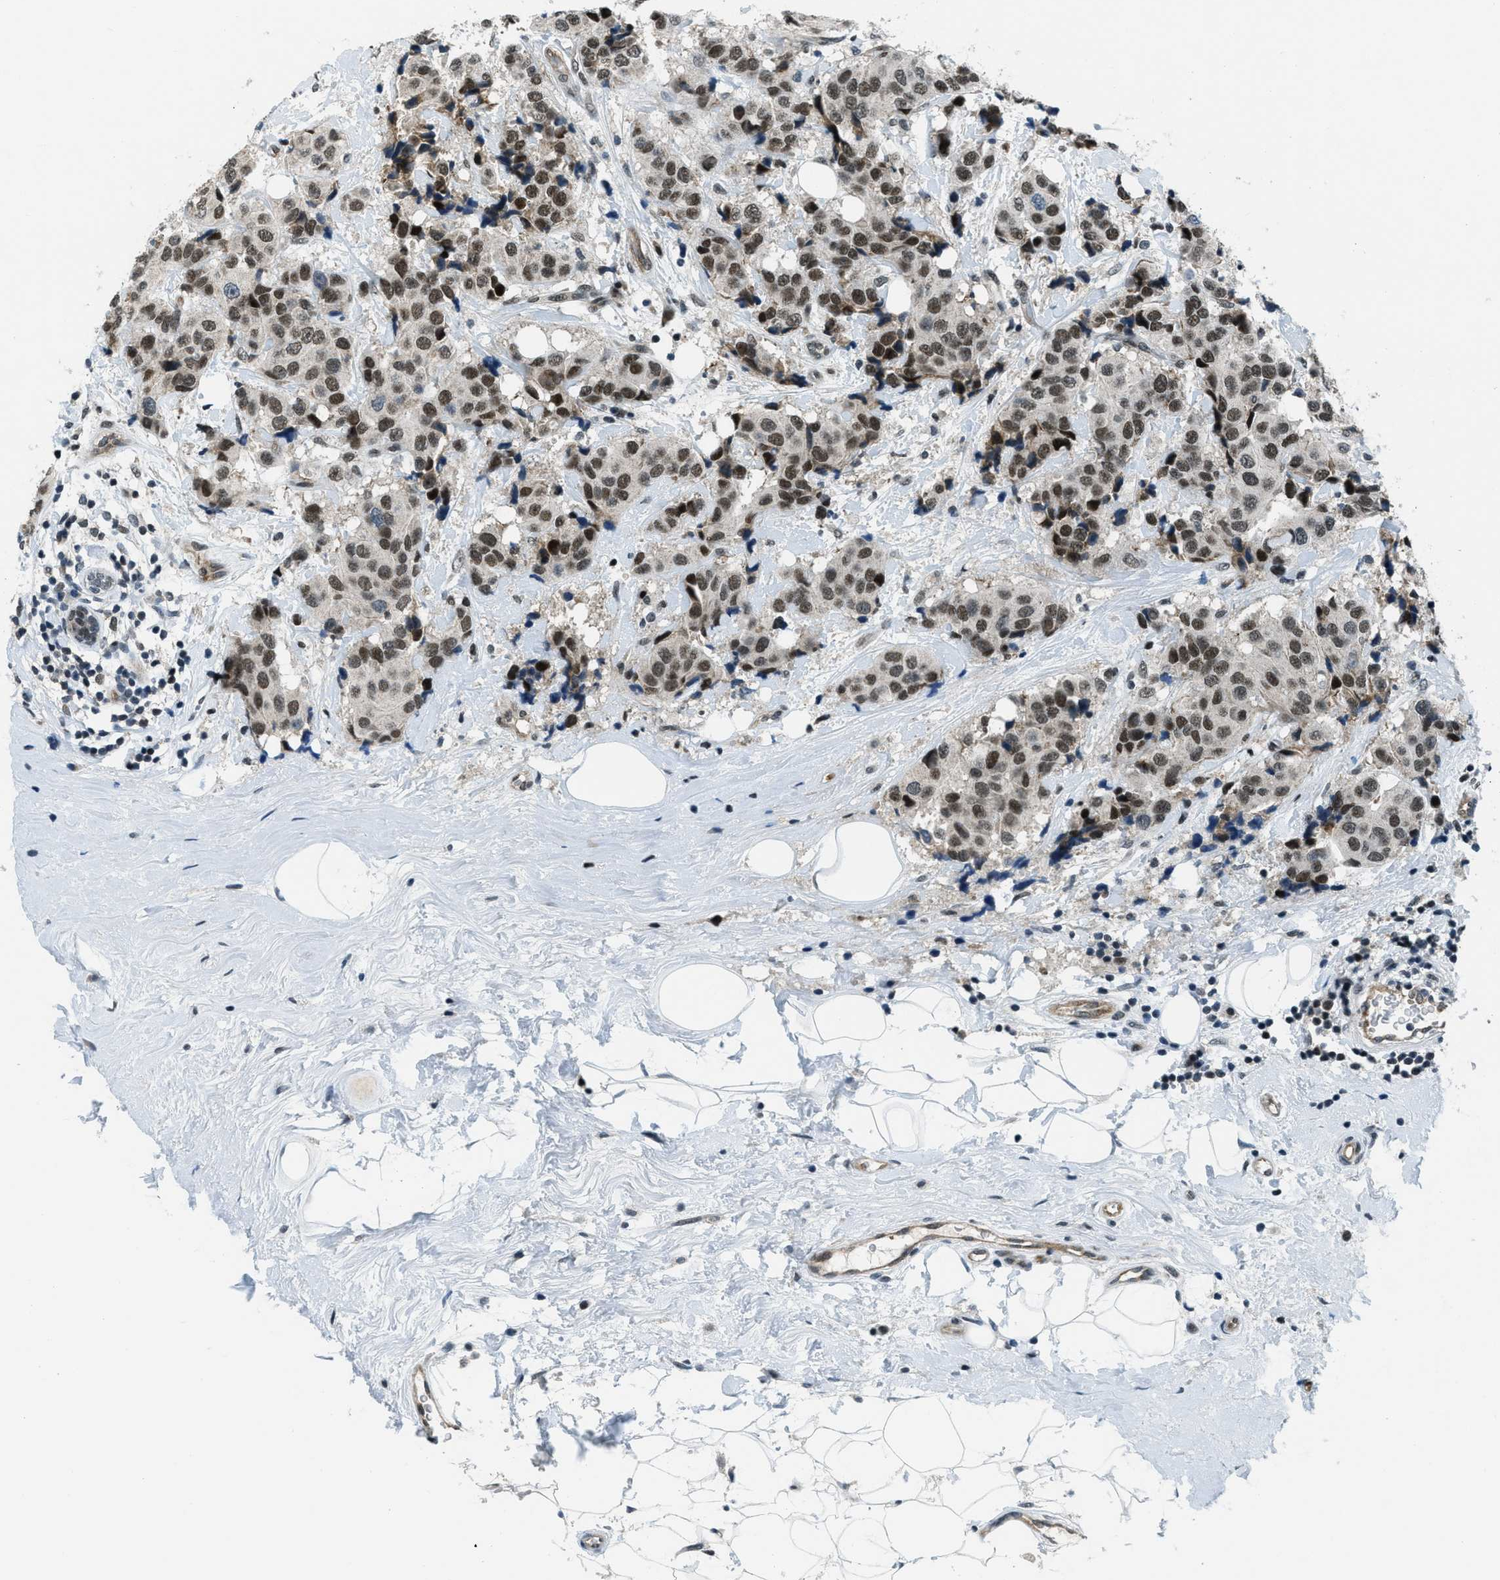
{"staining": {"intensity": "moderate", "quantity": ">75%", "location": "nuclear"}, "tissue": "breast cancer", "cell_type": "Tumor cells", "image_type": "cancer", "snomed": [{"axis": "morphology", "description": "Normal tissue, NOS"}, {"axis": "morphology", "description": "Duct carcinoma"}, {"axis": "topography", "description": "Breast"}], "caption": "Immunohistochemical staining of breast invasive ductal carcinoma exhibits moderate nuclear protein staining in approximately >75% of tumor cells.", "gene": "KLF6", "patient": {"sex": "female", "age": 39}}